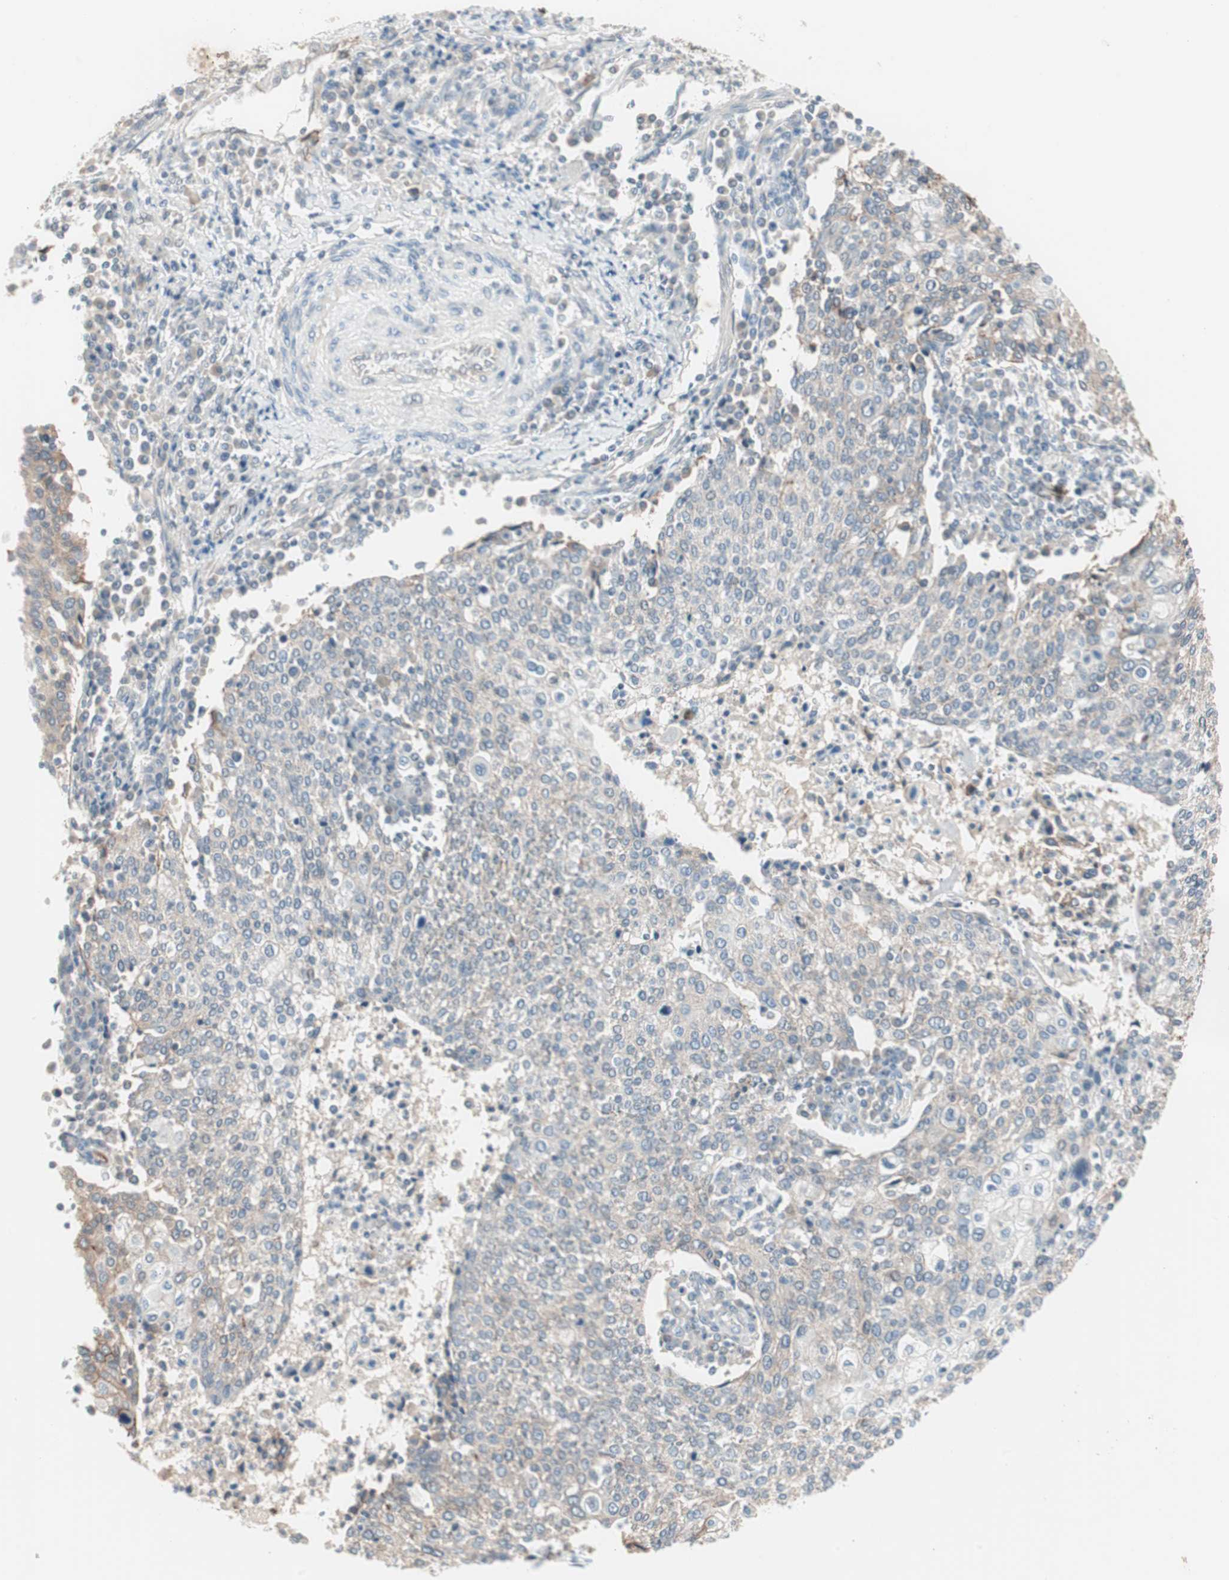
{"staining": {"intensity": "weak", "quantity": ">75%", "location": "cytoplasmic/membranous"}, "tissue": "cervical cancer", "cell_type": "Tumor cells", "image_type": "cancer", "snomed": [{"axis": "morphology", "description": "Squamous cell carcinoma, NOS"}, {"axis": "topography", "description": "Cervix"}], "caption": "Tumor cells reveal low levels of weak cytoplasmic/membranous positivity in approximately >75% of cells in squamous cell carcinoma (cervical). Using DAB (brown) and hematoxylin (blue) stains, captured at high magnification using brightfield microscopy.", "gene": "ITGB4", "patient": {"sex": "female", "age": 40}}